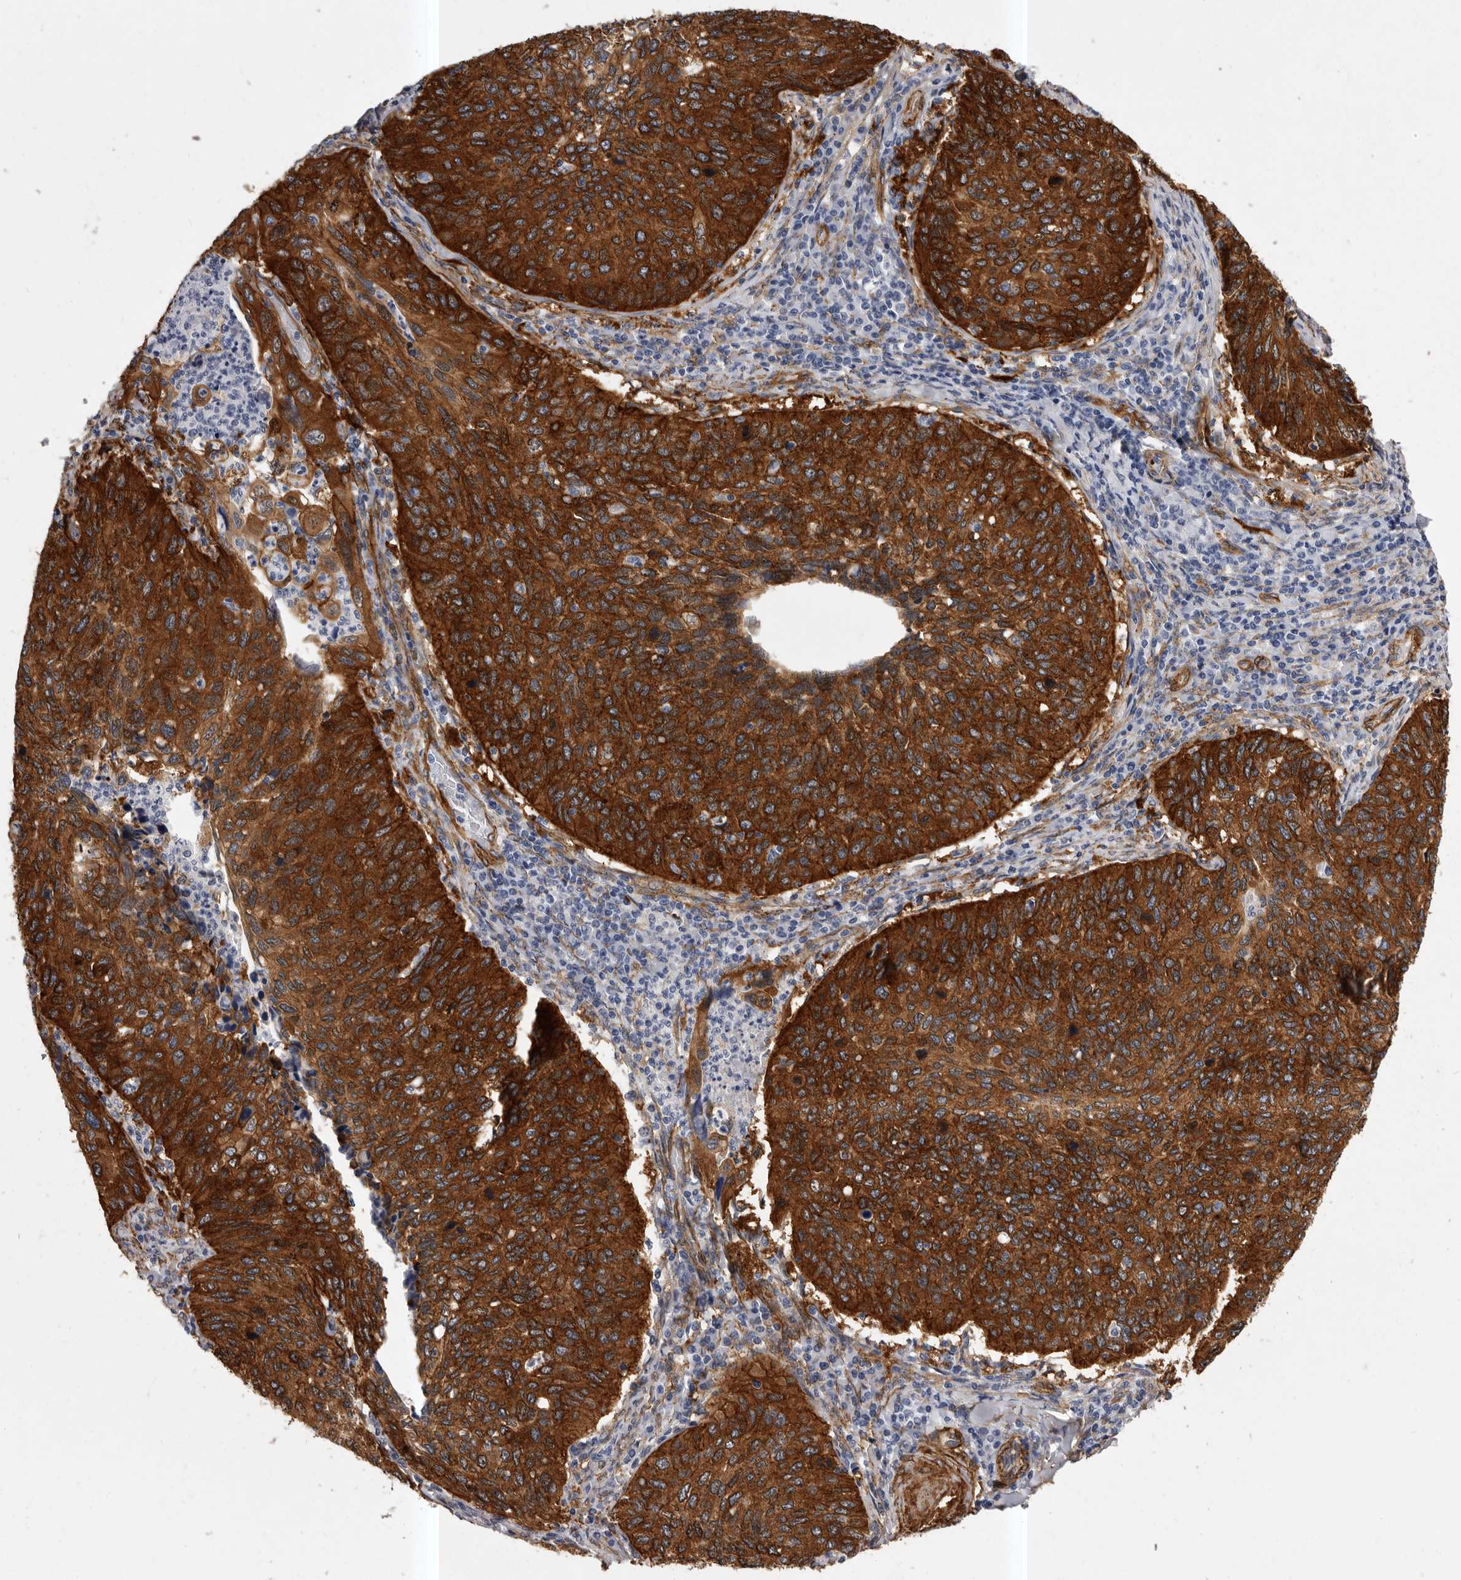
{"staining": {"intensity": "strong", "quantity": ">75%", "location": "cytoplasmic/membranous"}, "tissue": "cervical cancer", "cell_type": "Tumor cells", "image_type": "cancer", "snomed": [{"axis": "morphology", "description": "Squamous cell carcinoma, NOS"}, {"axis": "topography", "description": "Cervix"}], "caption": "Squamous cell carcinoma (cervical) stained with DAB IHC demonstrates high levels of strong cytoplasmic/membranous staining in about >75% of tumor cells.", "gene": "ENAH", "patient": {"sex": "female", "age": 38}}